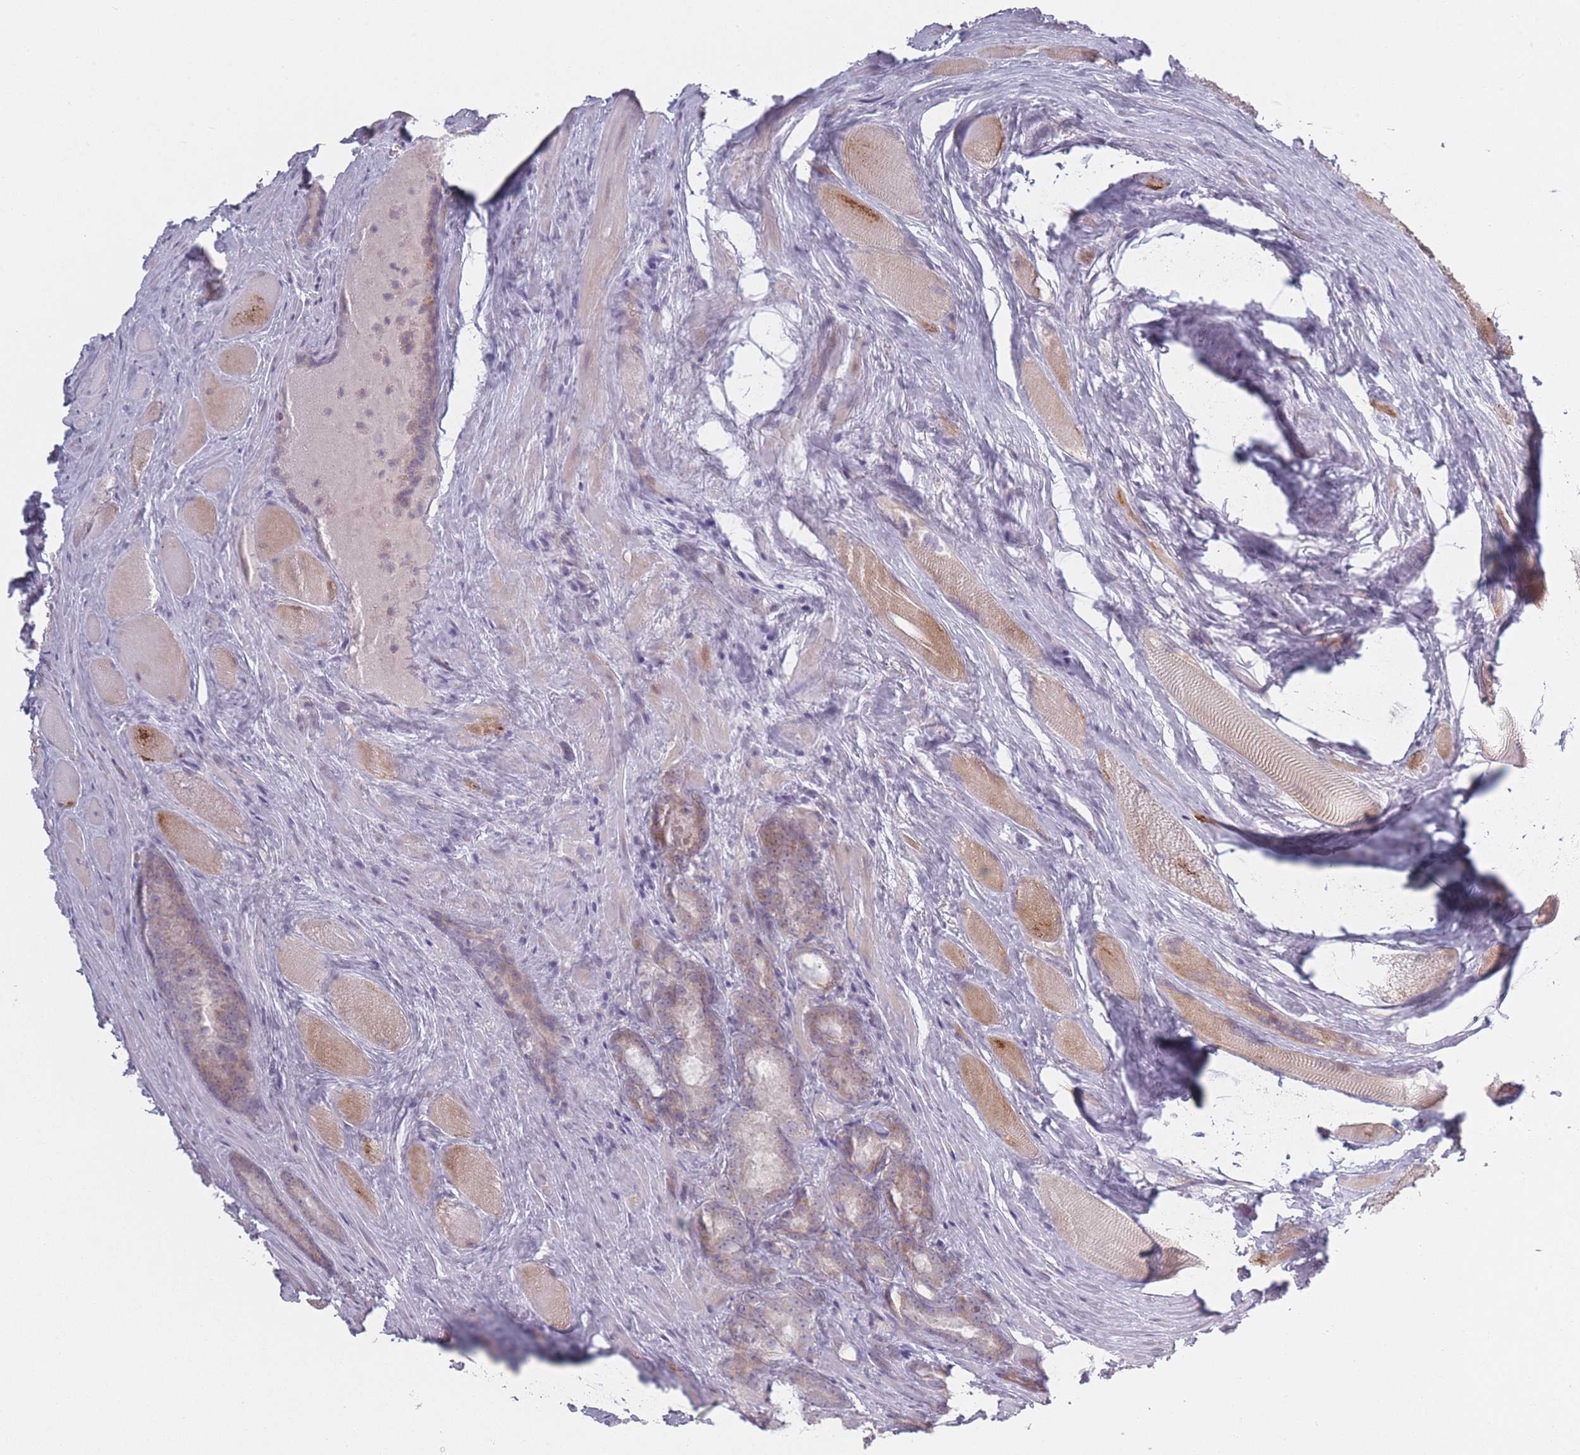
{"staining": {"intensity": "weak", "quantity": "<25%", "location": "cytoplasmic/membranous"}, "tissue": "prostate cancer", "cell_type": "Tumor cells", "image_type": "cancer", "snomed": [{"axis": "morphology", "description": "Adenocarcinoma, Low grade"}, {"axis": "topography", "description": "Prostate"}], "caption": "DAB immunohistochemical staining of human prostate cancer exhibits no significant staining in tumor cells.", "gene": "RASL10B", "patient": {"sex": "male", "age": 68}}